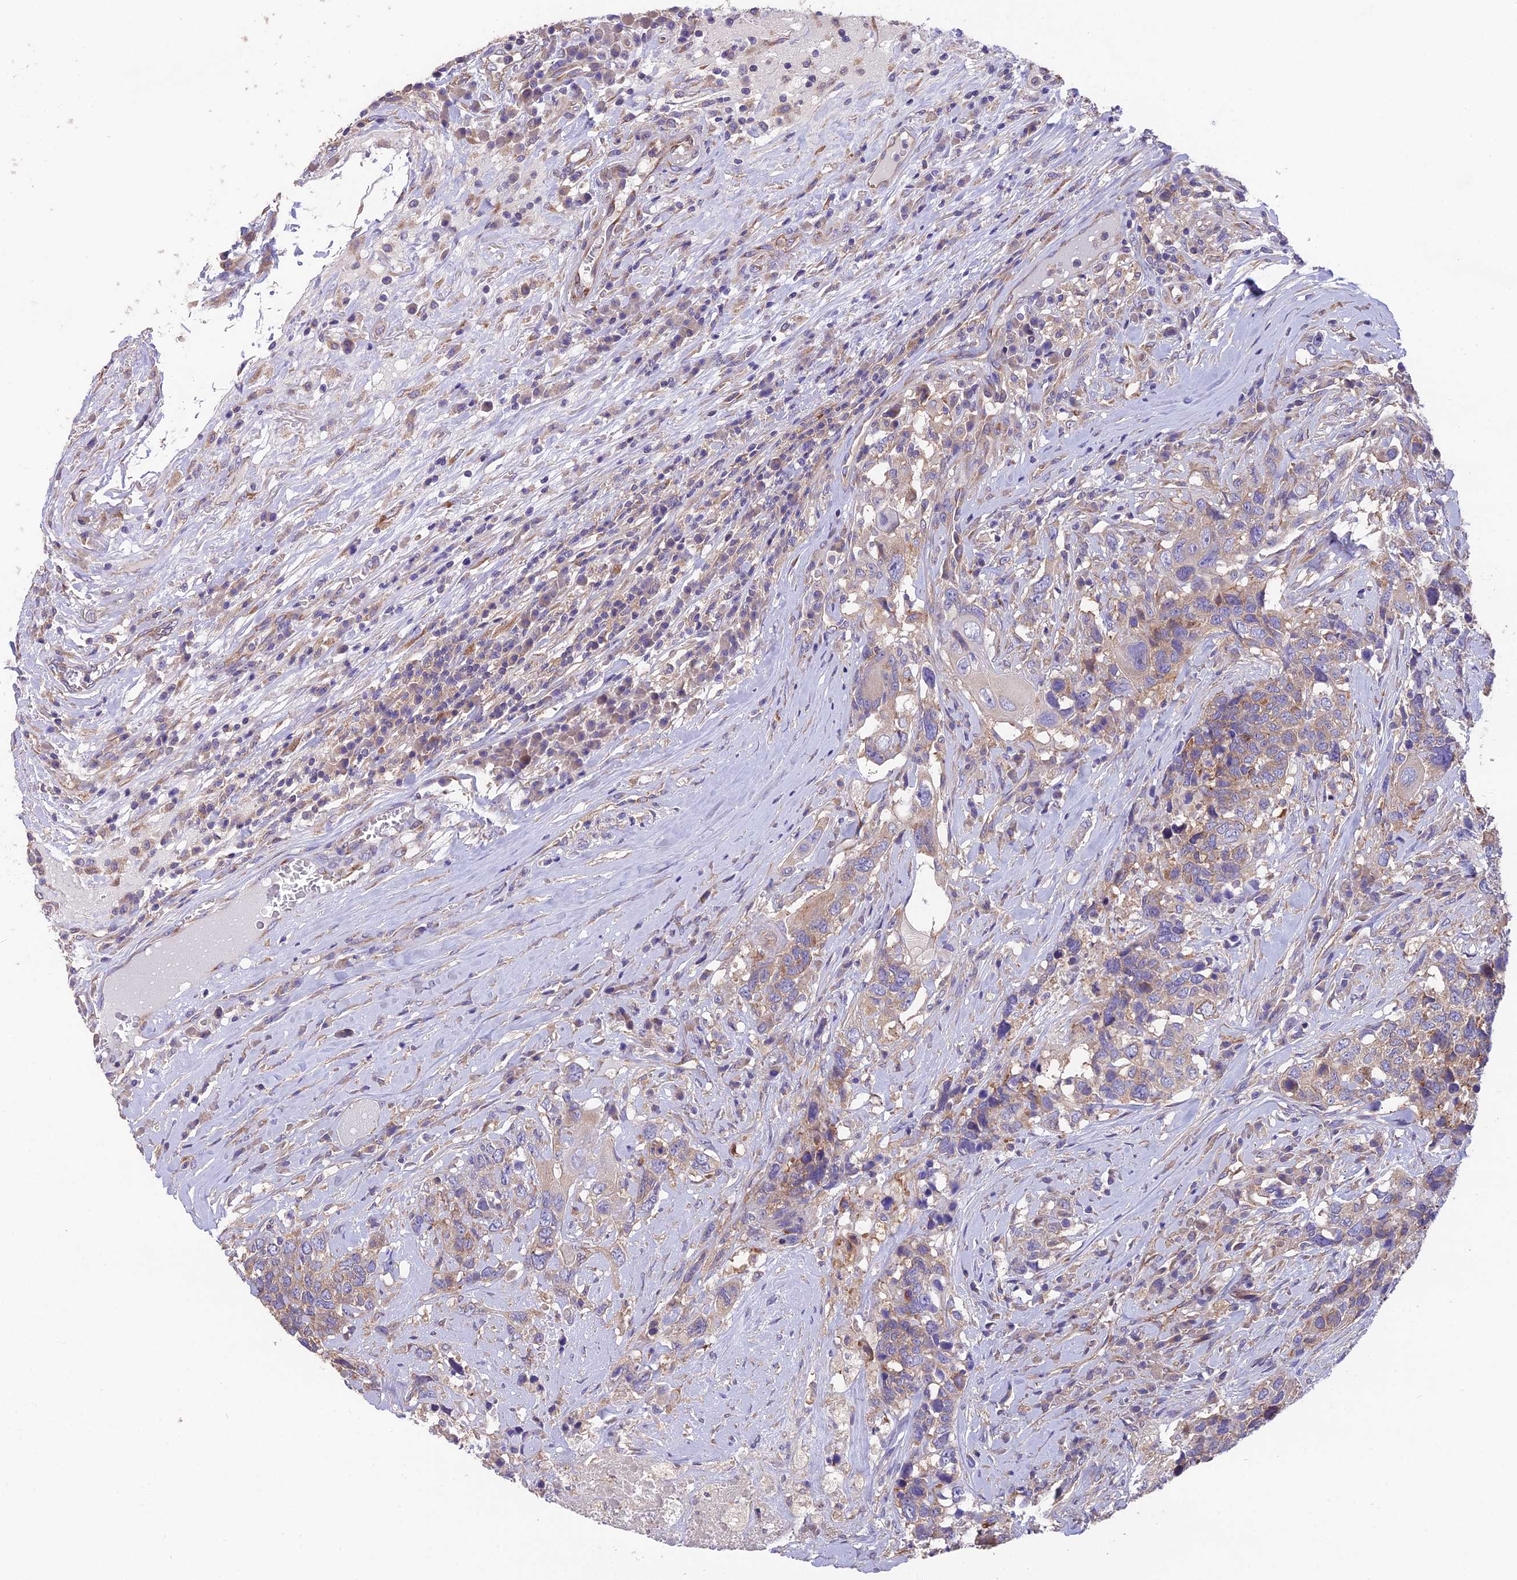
{"staining": {"intensity": "weak", "quantity": ">75%", "location": "cytoplasmic/membranous"}, "tissue": "head and neck cancer", "cell_type": "Tumor cells", "image_type": "cancer", "snomed": [{"axis": "morphology", "description": "Squamous cell carcinoma, NOS"}, {"axis": "topography", "description": "Head-Neck"}], "caption": "This is a micrograph of IHC staining of head and neck cancer, which shows weak staining in the cytoplasmic/membranous of tumor cells.", "gene": "BLOC1S4", "patient": {"sex": "male", "age": 66}}